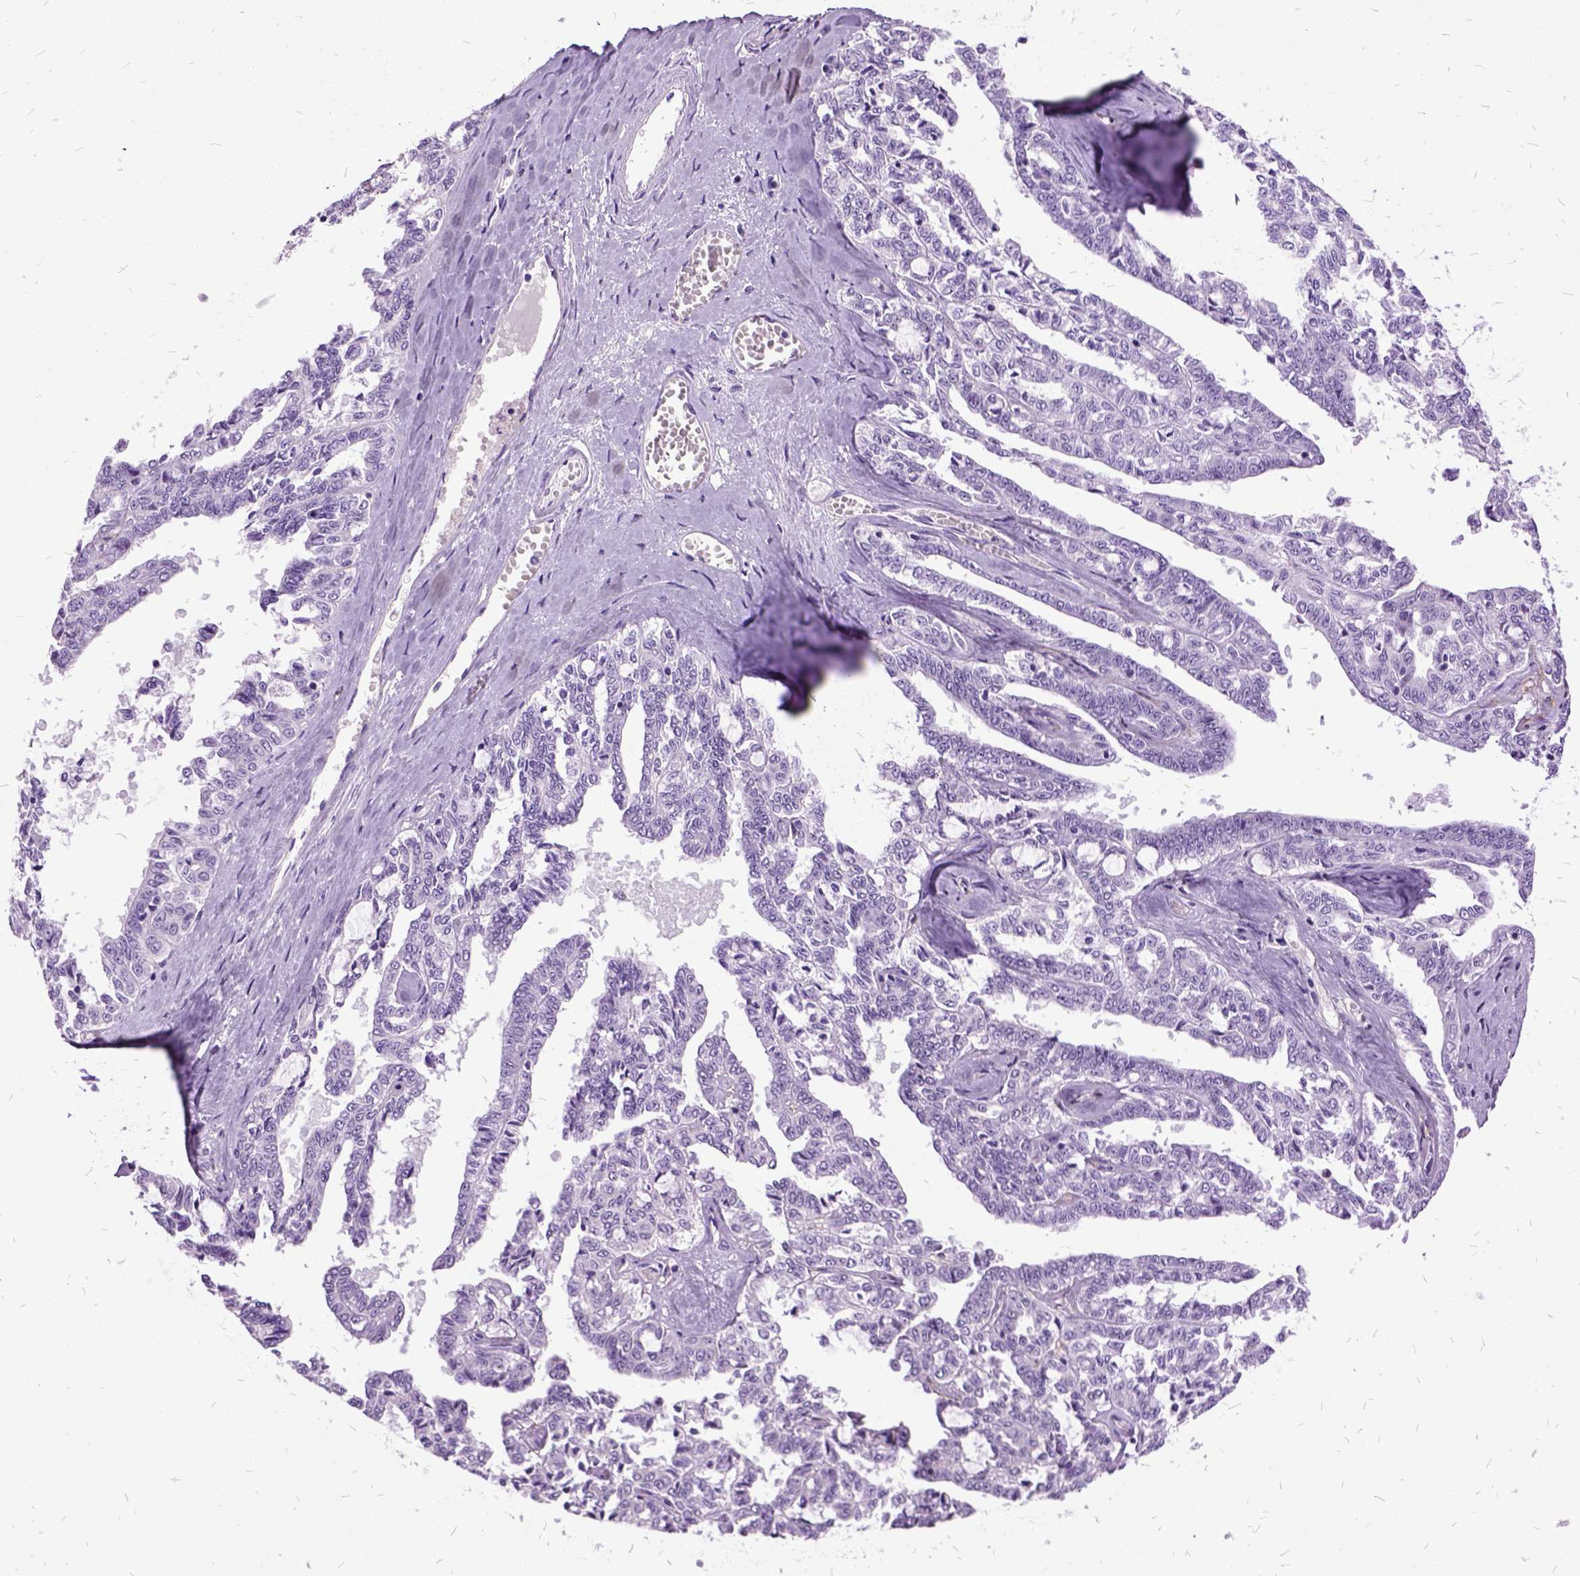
{"staining": {"intensity": "negative", "quantity": "none", "location": "none"}, "tissue": "ovarian cancer", "cell_type": "Tumor cells", "image_type": "cancer", "snomed": [{"axis": "morphology", "description": "Cystadenocarcinoma, serous, NOS"}, {"axis": "topography", "description": "Ovary"}], "caption": "Immunohistochemical staining of human ovarian serous cystadenocarcinoma reveals no significant staining in tumor cells.", "gene": "MME", "patient": {"sex": "female", "age": 71}}